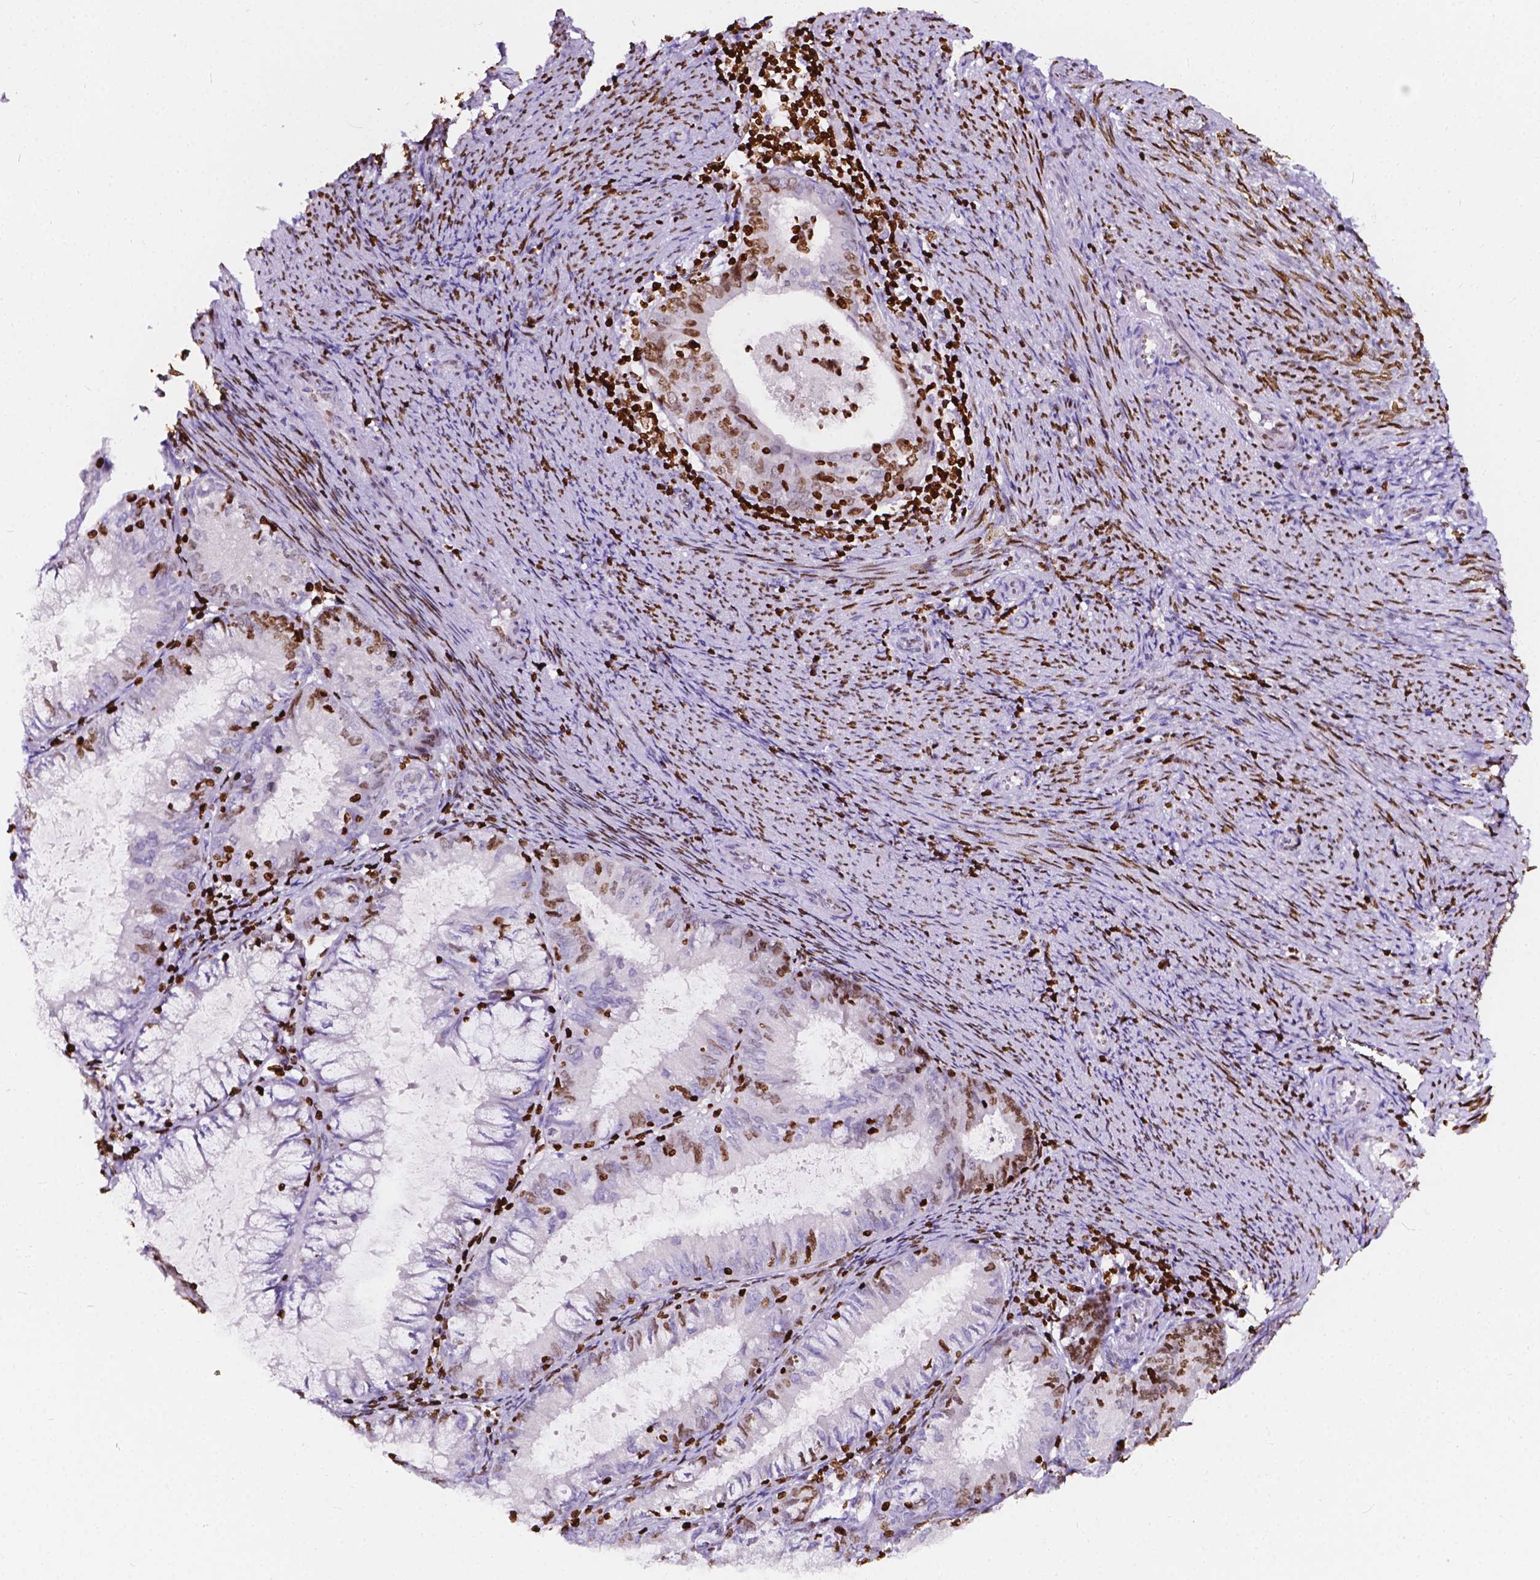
{"staining": {"intensity": "moderate", "quantity": "<25%", "location": "nuclear"}, "tissue": "endometrial cancer", "cell_type": "Tumor cells", "image_type": "cancer", "snomed": [{"axis": "morphology", "description": "Adenocarcinoma, NOS"}, {"axis": "topography", "description": "Endometrium"}], "caption": "Endometrial cancer tissue shows moderate nuclear staining in approximately <25% of tumor cells, visualized by immunohistochemistry.", "gene": "CBY3", "patient": {"sex": "female", "age": 57}}